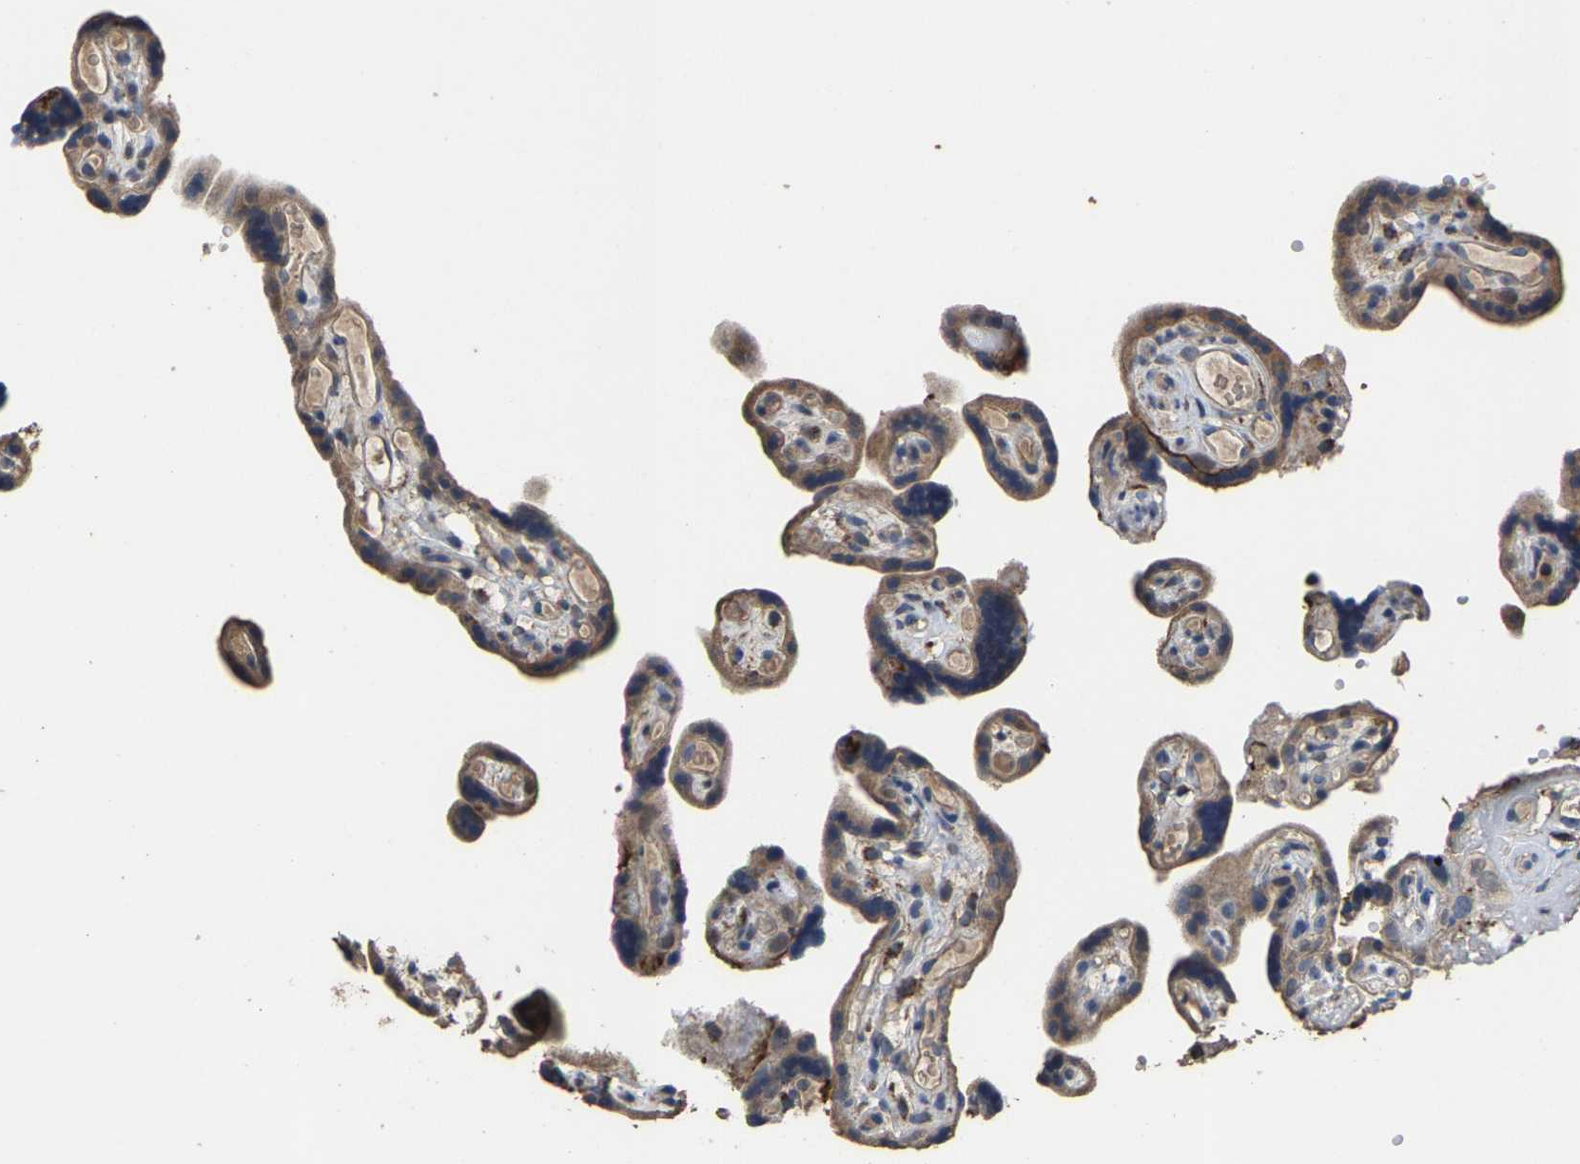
{"staining": {"intensity": "moderate", "quantity": ">75%", "location": "cytoplasmic/membranous"}, "tissue": "placenta", "cell_type": "Decidual cells", "image_type": "normal", "snomed": [{"axis": "morphology", "description": "Normal tissue, NOS"}, {"axis": "topography", "description": "Placenta"}], "caption": "Benign placenta displays moderate cytoplasmic/membranous staining in approximately >75% of decidual cells, visualized by immunohistochemistry. The protein of interest is shown in brown color, while the nuclei are stained blue.", "gene": "TDRKH", "patient": {"sex": "female", "age": 30}}